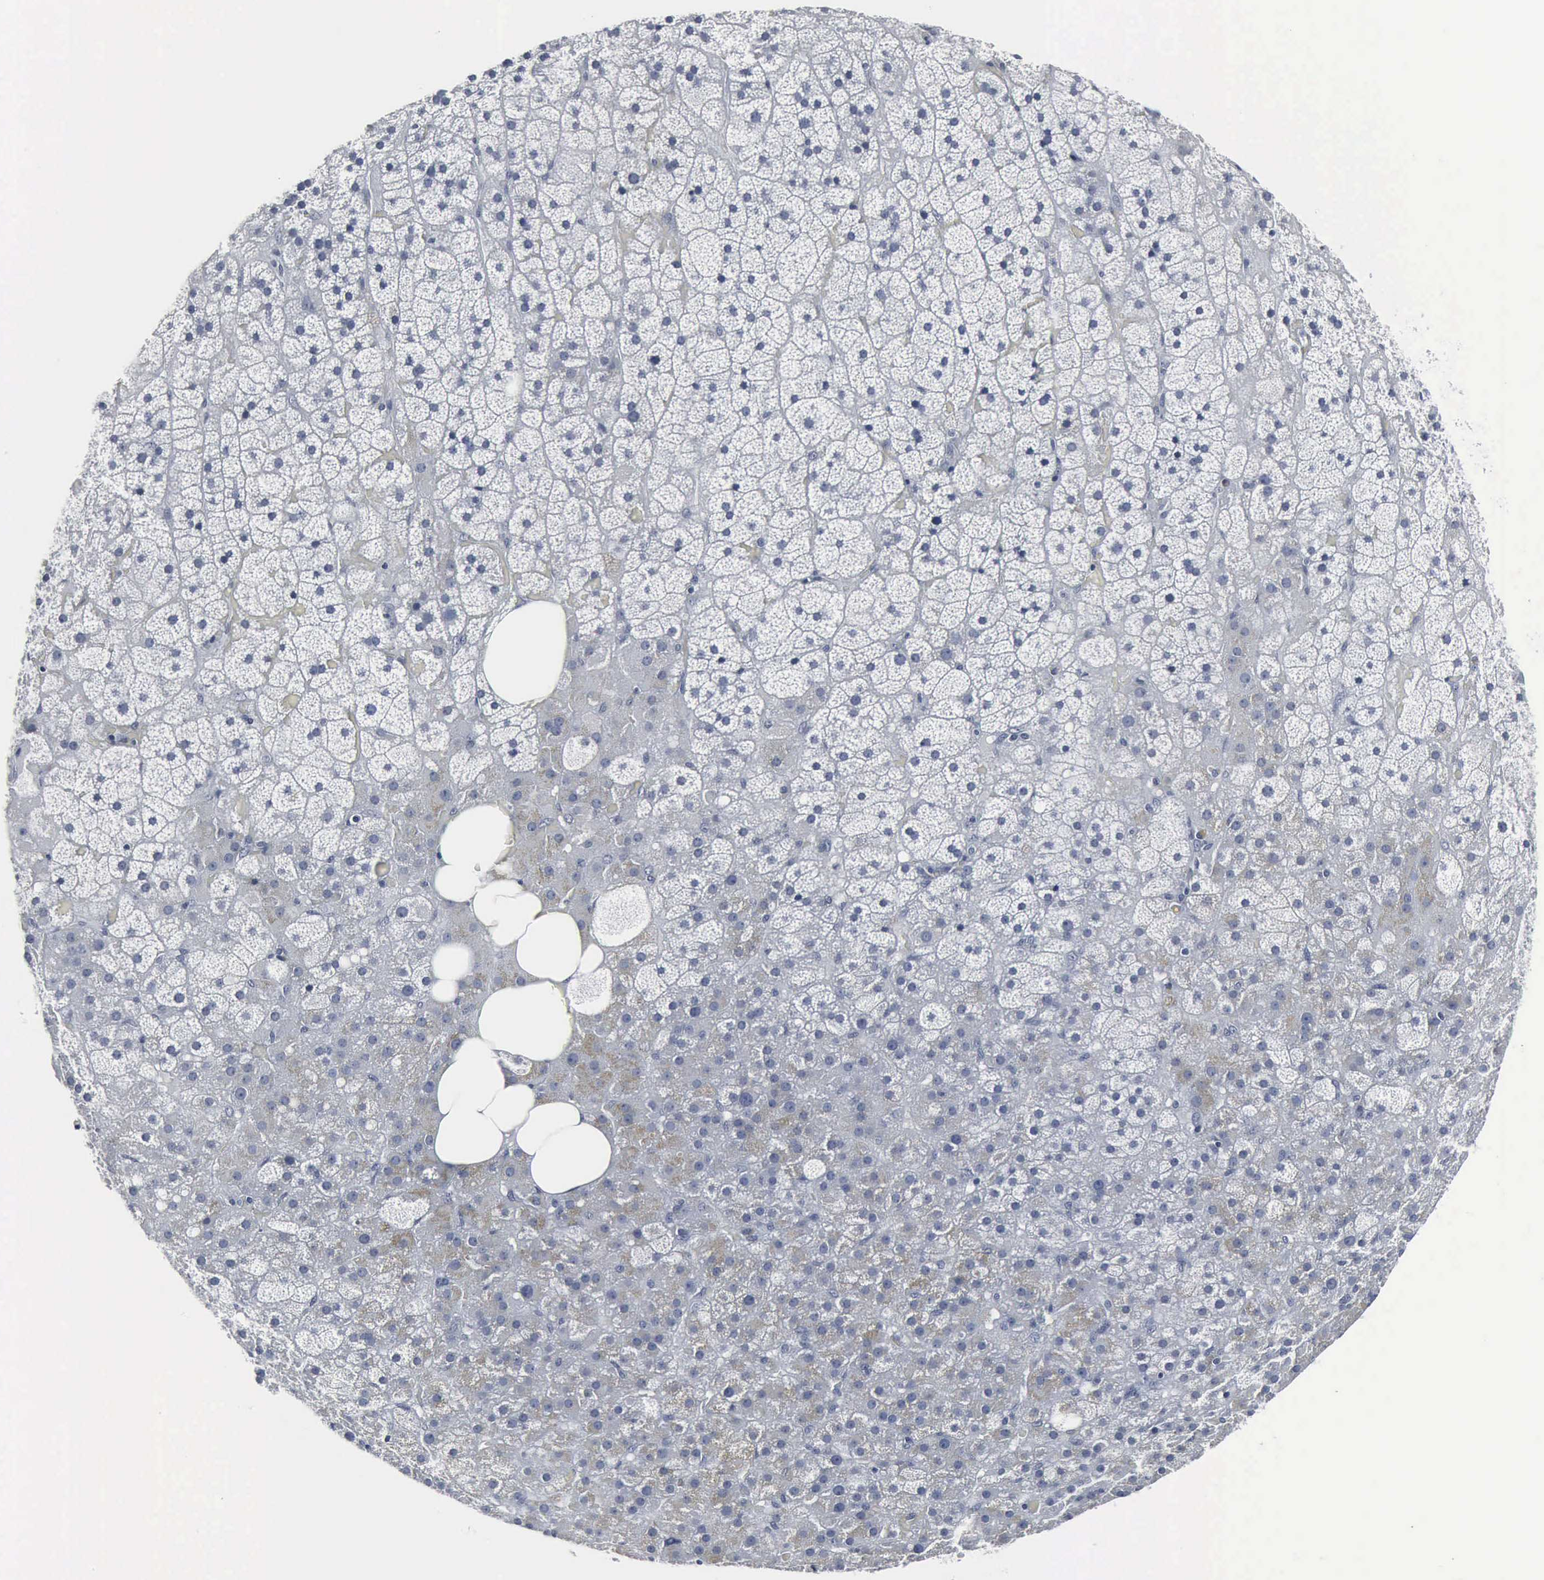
{"staining": {"intensity": "negative", "quantity": "none", "location": "none"}, "tissue": "adrenal gland", "cell_type": "Glandular cells", "image_type": "normal", "snomed": [{"axis": "morphology", "description": "Normal tissue, NOS"}, {"axis": "topography", "description": "Adrenal gland"}], "caption": "The histopathology image displays no staining of glandular cells in normal adrenal gland.", "gene": "SNAP25", "patient": {"sex": "male", "age": 35}}